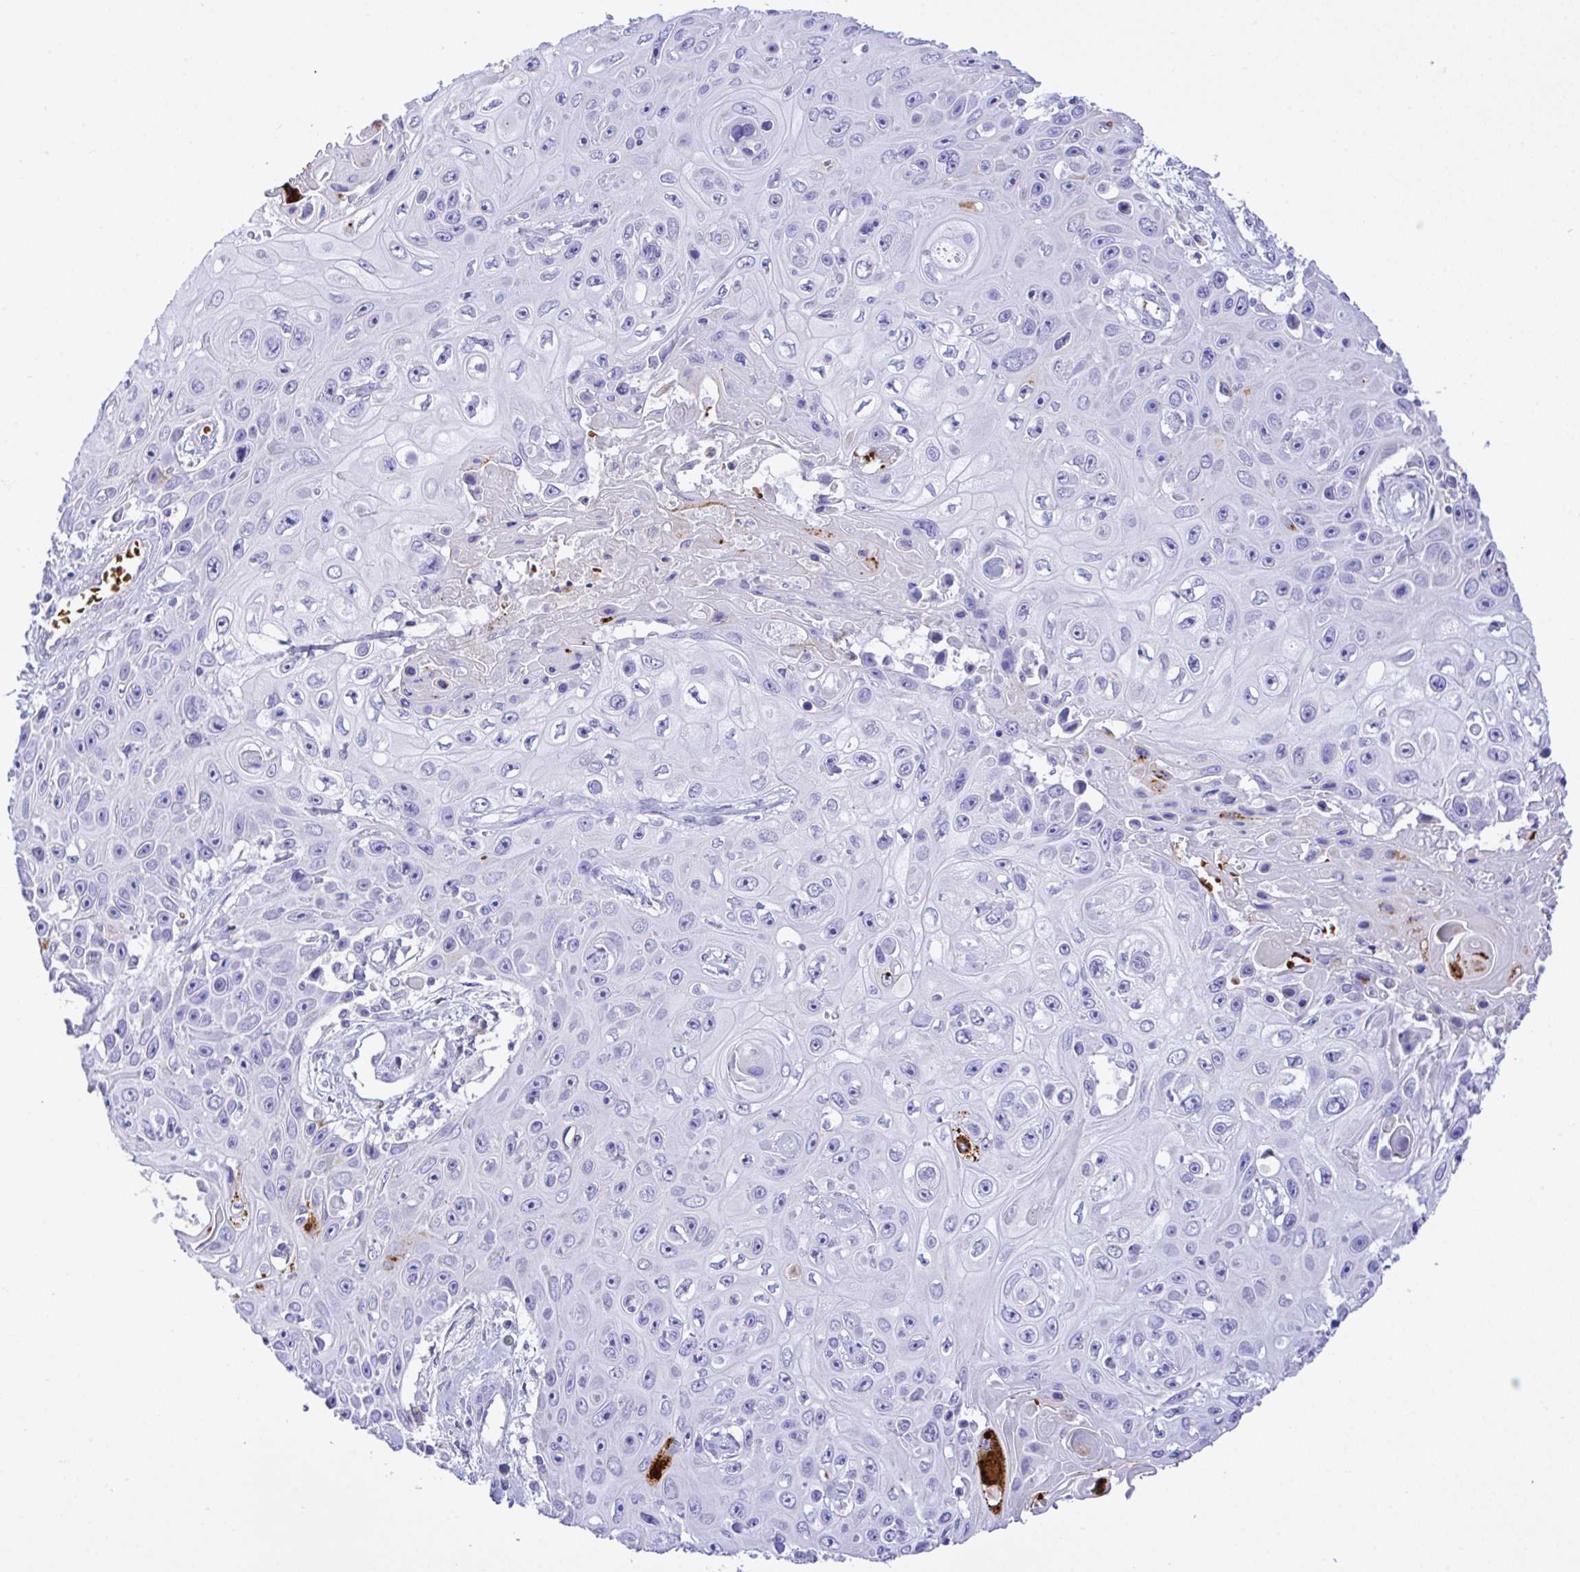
{"staining": {"intensity": "negative", "quantity": "none", "location": "none"}, "tissue": "skin cancer", "cell_type": "Tumor cells", "image_type": "cancer", "snomed": [{"axis": "morphology", "description": "Squamous cell carcinoma, NOS"}, {"axis": "topography", "description": "Skin"}], "caption": "Skin cancer (squamous cell carcinoma) was stained to show a protein in brown. There is no significant expression in tumor cells.", "gene": "ZNF221", "patient": {"sex": "male", "age": 82}}